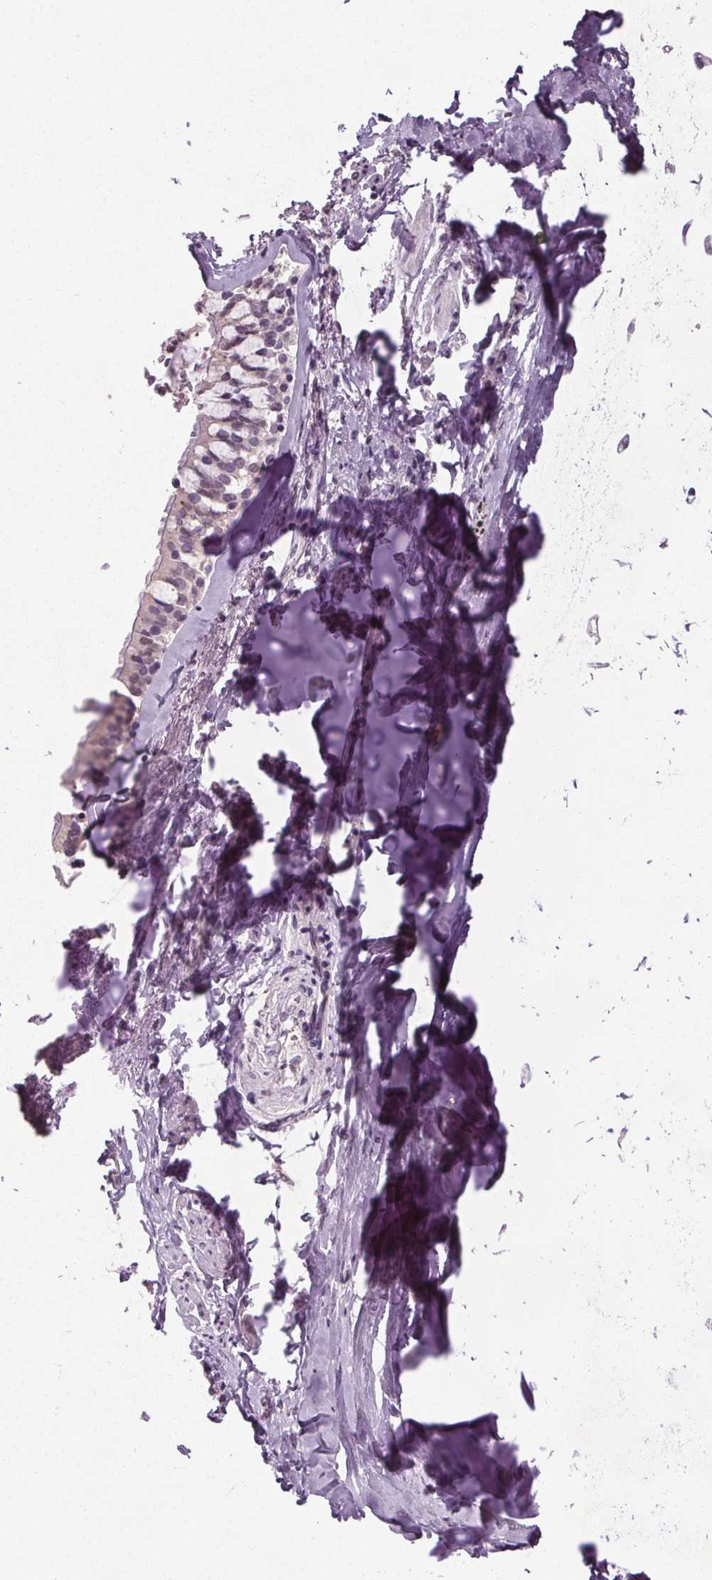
{"staining": {"intensity": "negative", "quantity": "none", "location": "none"}, "tissue": "adipose tissue", "cell_type": "Adipocytes", "image_type": "normal", "snomed": [{"axis": "morphology", "description": "Normal tissue, NOS"}, {"axis": "topography", "description": "Cartilage tissue"}, {"axis": "topography", "description": "Bronchus"}, {"axis": "topography", "description": "Peripheral nerve tissue"}], "caption": "The image shows no significant staining in adipocytes of adipose tissue.", "gene": "SLC2A9", "patient": {"sex": "male", "age": 67}}